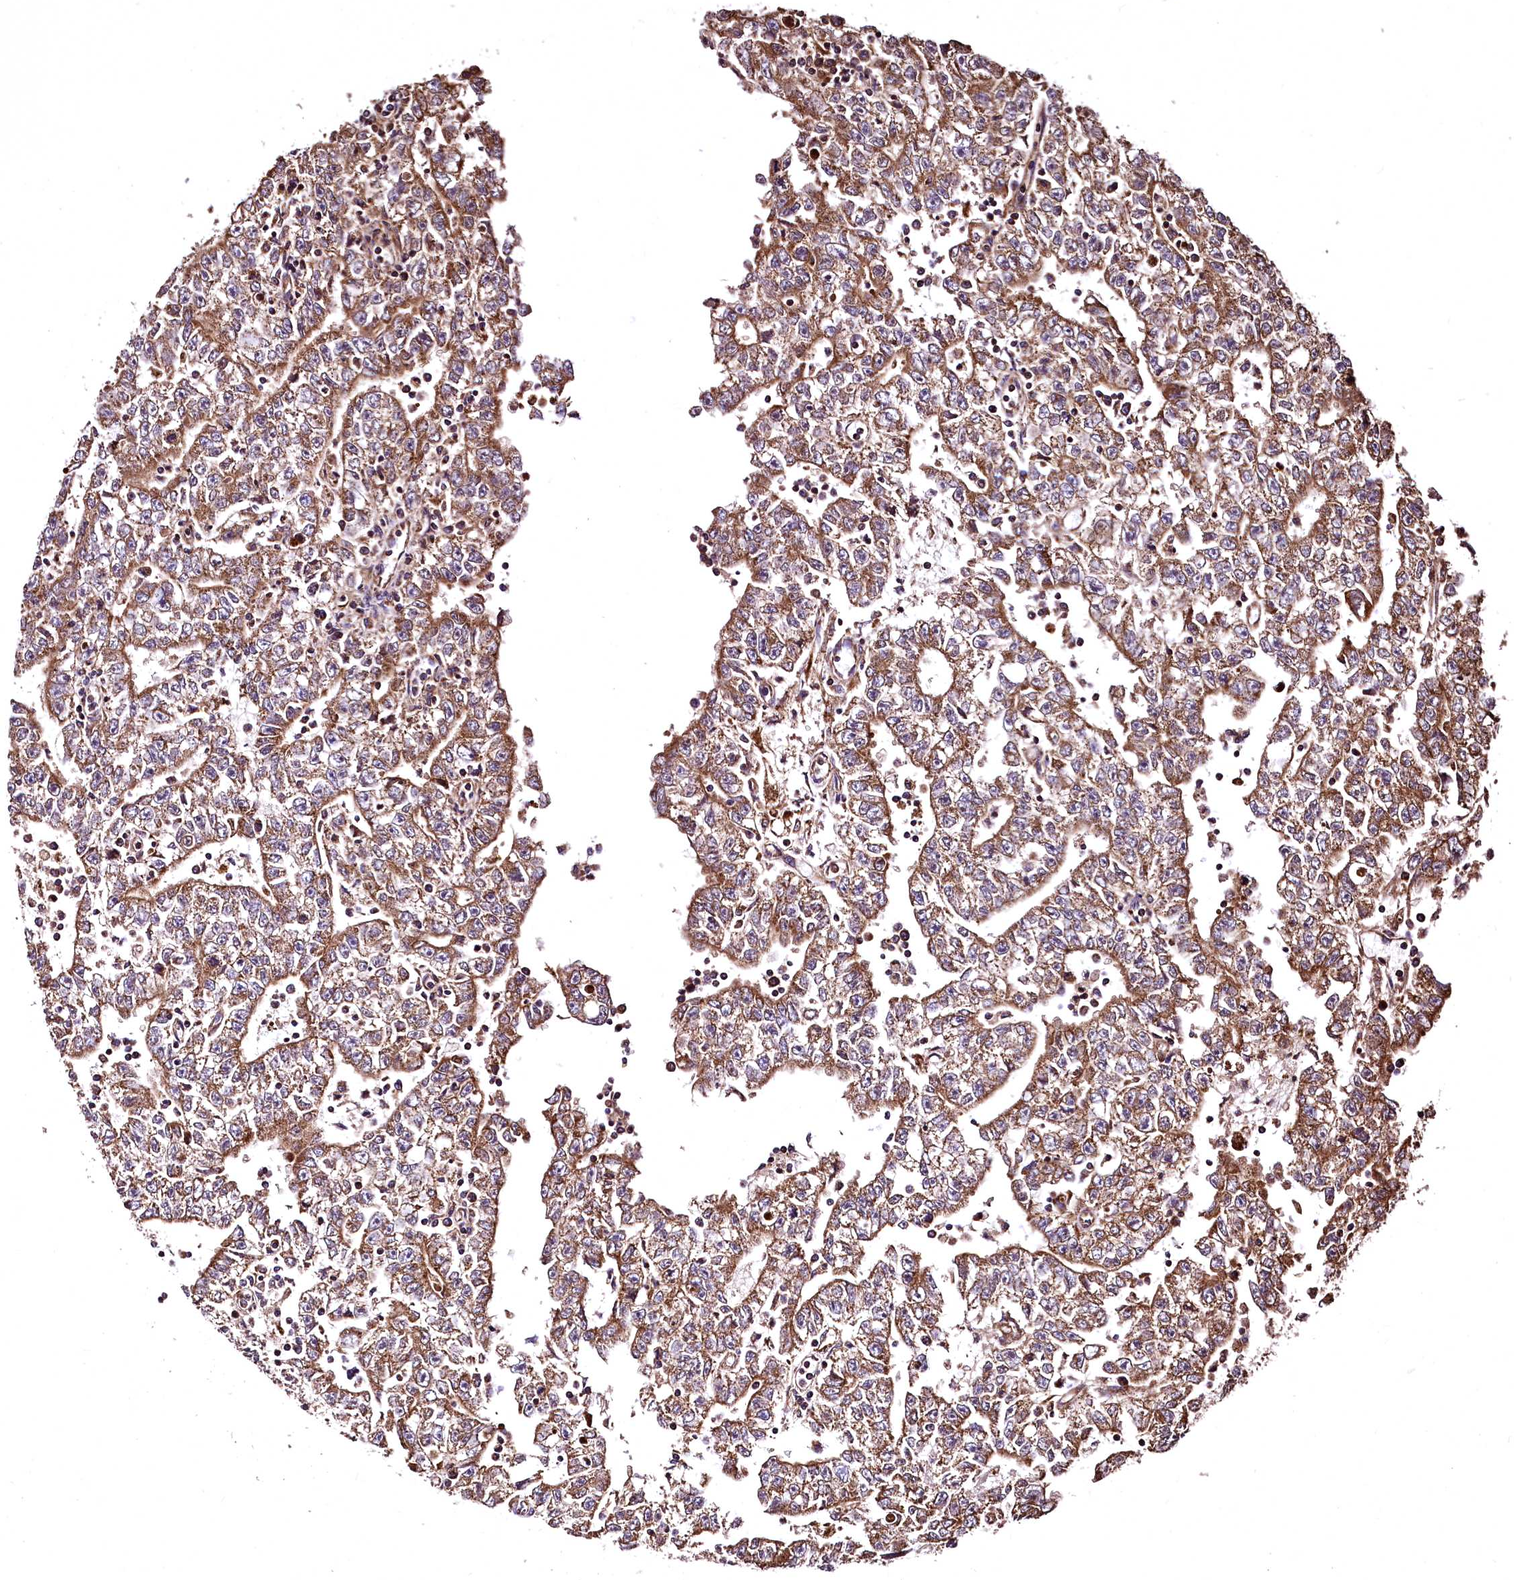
{"staining": {"intensity": "moderate", "quantity": ">75%", "location": "cytoplasmic/membranous"}, "tissue": "testis cancer", "cell_type": "Tumor cells", "image_type": "cancer", "snomed": [{"axis": "morphology", "description": "Carcinoma, Embryonal, NOS"}, {"axis": "topography", "description": "Testis"}], "caption": "Moderate cytoplasmic/membranous expression is present in approximately >75% of tumor cells in embryonal carcinoma (testis).", "gene": "LRSAM1", "patient": {"sex": "male", "age": 25}}